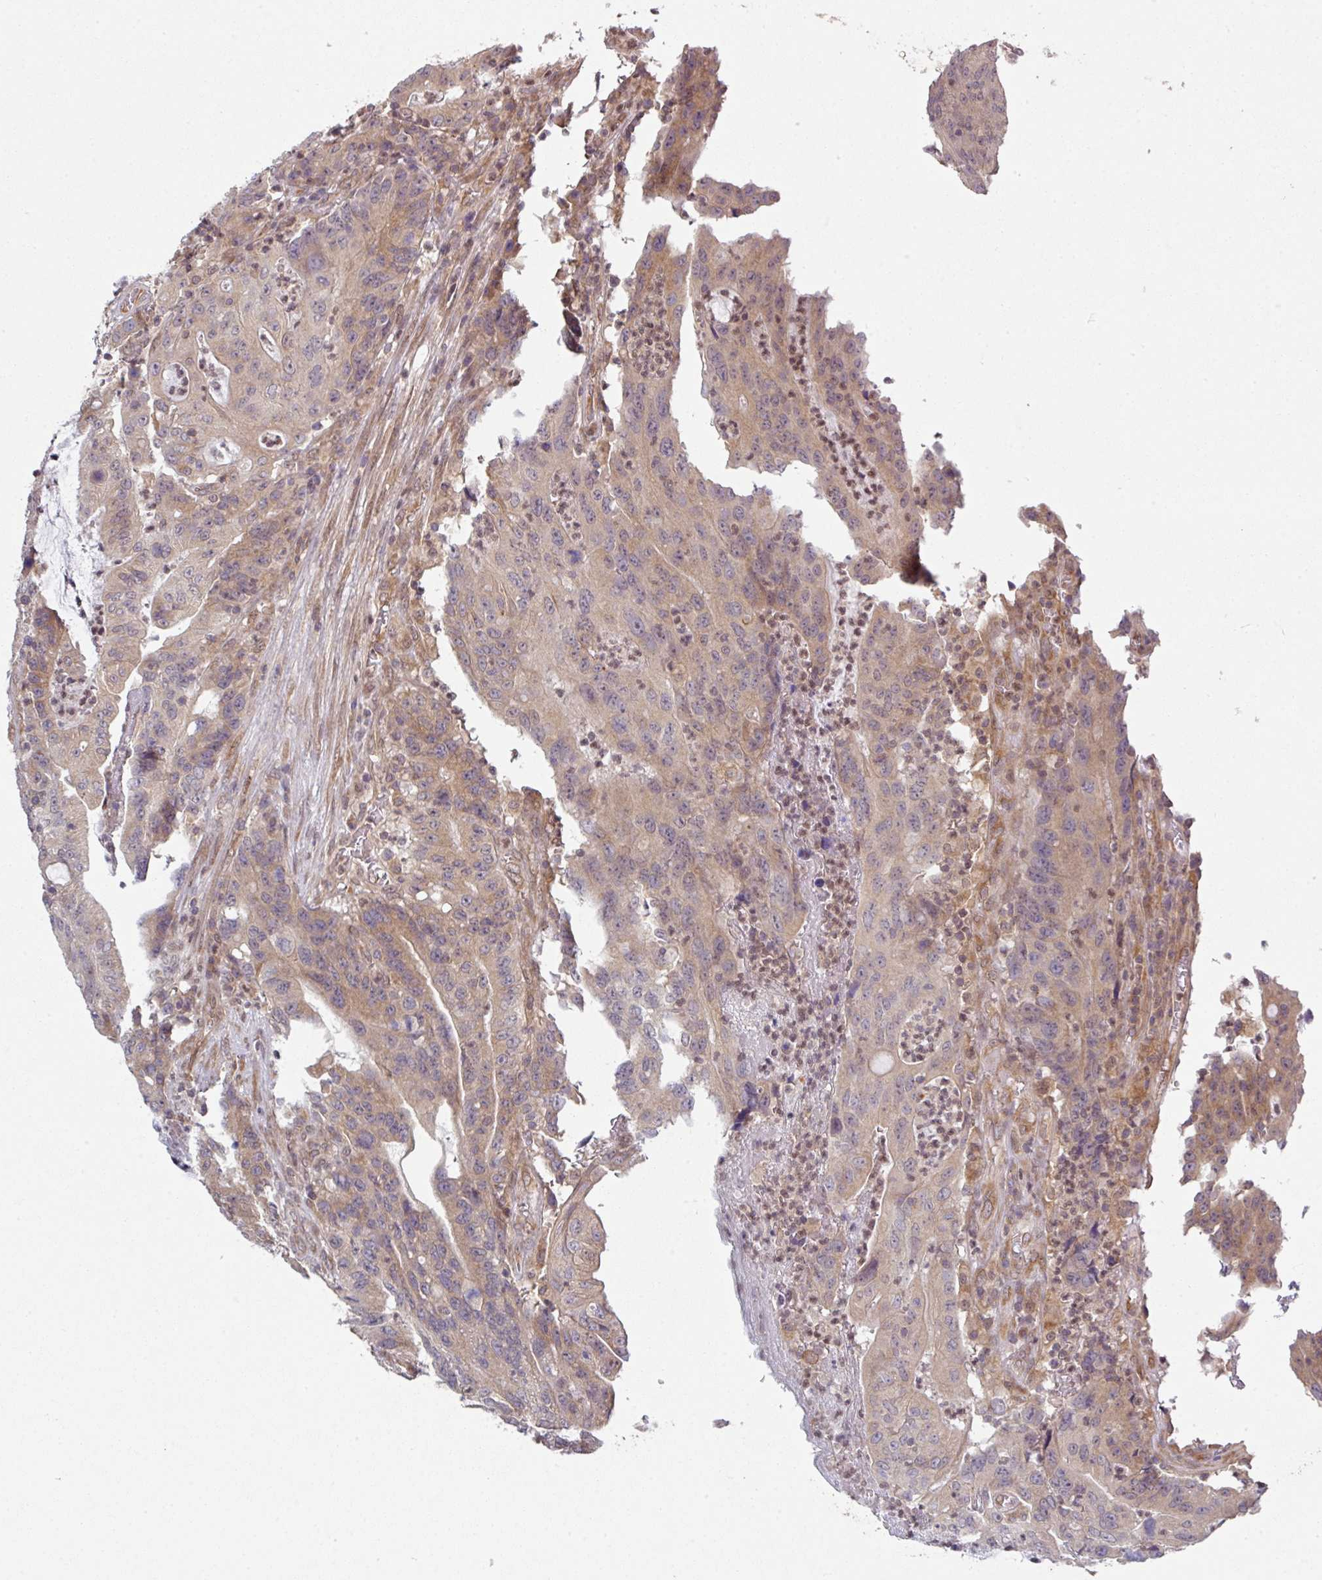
{"staining": {"intensity": "weak", "quantity": ">75%", "location": "cytoplasmic/membranous,nuclear"}, "tissue": "colorectal cancer", "cell_type": "Tumor cells", "image_type": "cancer", "snomed": [{"axis": "morphology", "description": "Adenocarcinoma, NOS"}, {"axis": "topography", "description": "Colon"}], "caption": "Colorectal cancer (adenocarcinoma) was stained to show a protein in brown. There is low levels of weak cytoplasmic/membranous and nuclear positivity in approximately >75% of tumor cells.", "gene": "CAMLG", "patient": {"sex": "male", "age": 83}}